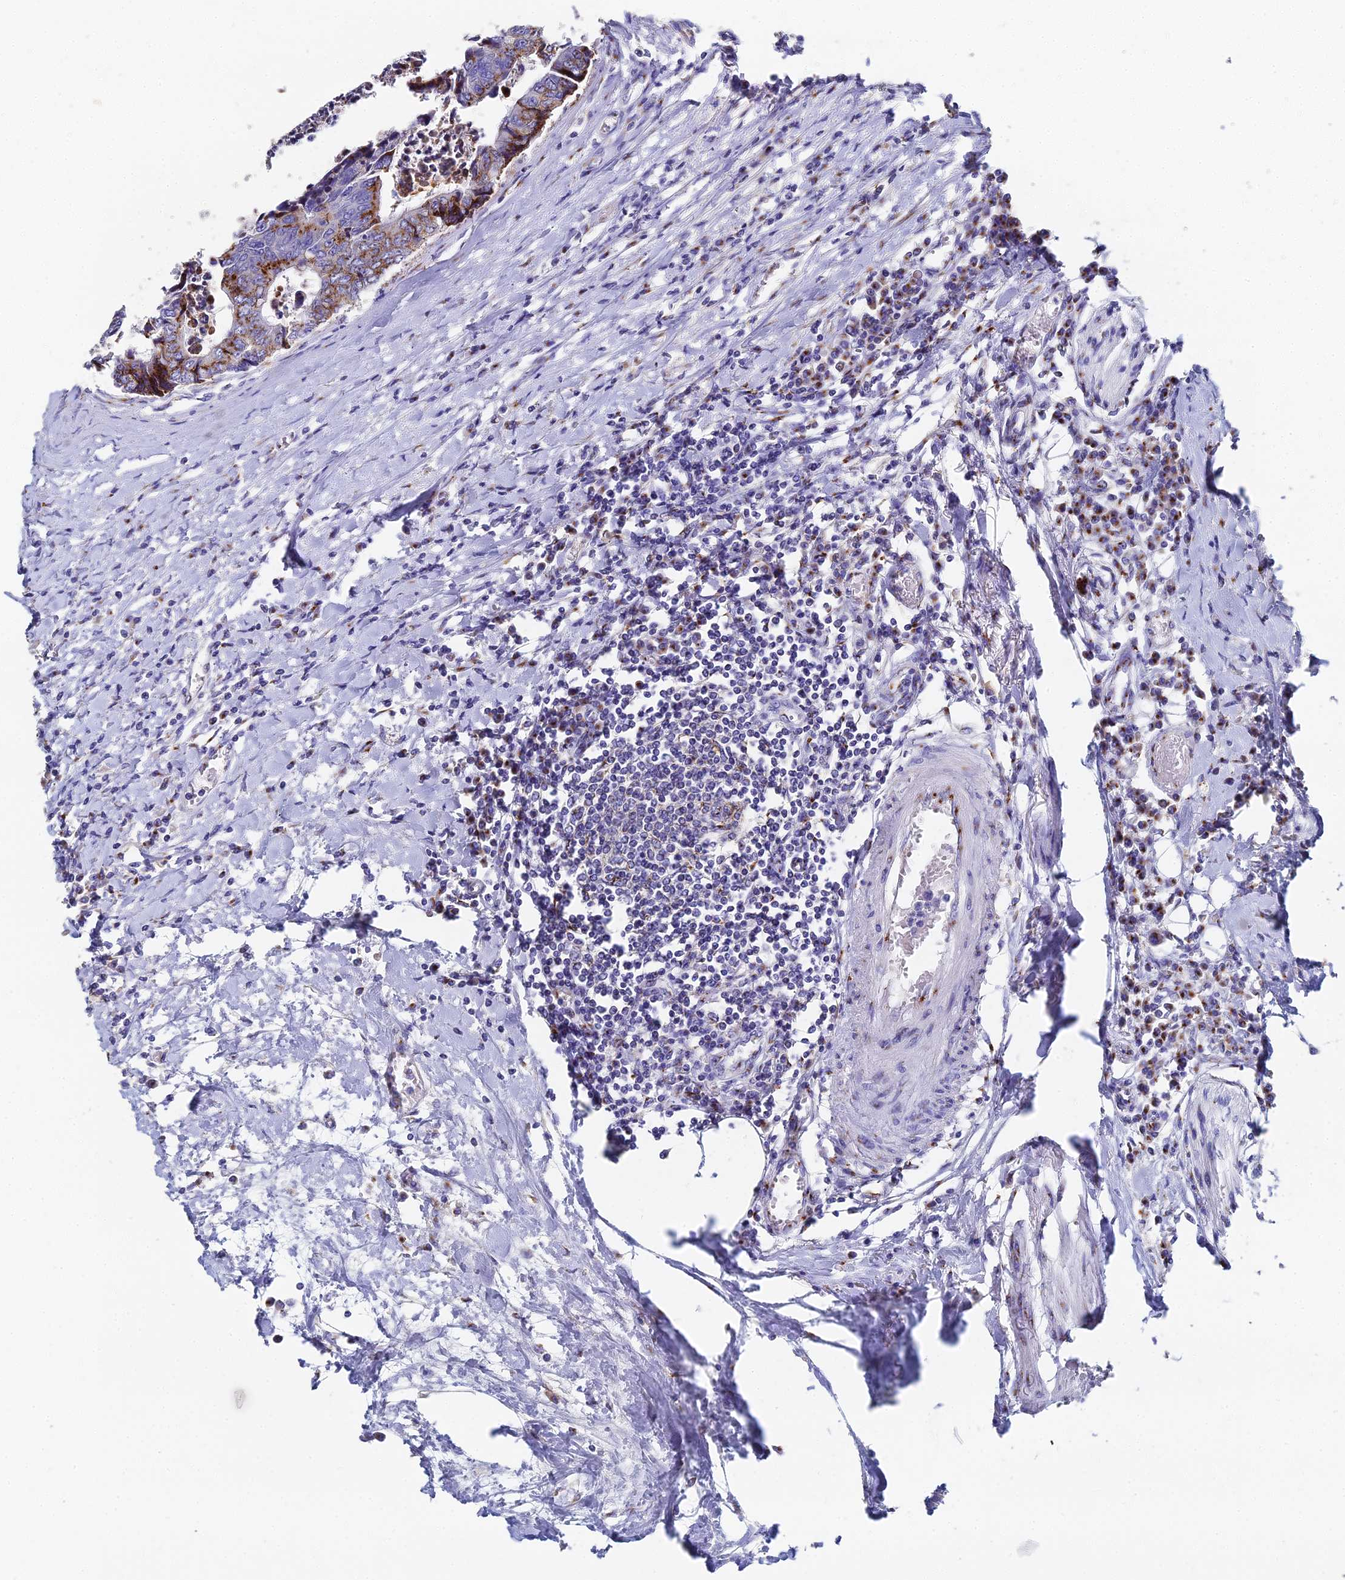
{"staining": {"intensity": "moderate", "quantity": "25%-75%", "location": "cytoplasmic/membranous"}, "tissue": "colorectal cancer", "cell_type": "Tumor cells", "image_type": "cancer", "snomed": [{"axis": "morphology", "description": "Adenocarcinoma, NOS"}, {"axis": "topography", "description": "Rectum"}], "caption": "Immunohistochemistry (DAB (3,3'-diaminobenzidine)) staining of human adenocarcinoma (colorectal) shows moderate cytoplasmic/membranous protein positivity in approximately 25%-75% of tumor cells. The staining is performed using DAB brown chromogen to label protein expression. The nuclei are counter-stained blue using hematoxylin.", "gene": "ENSG00000268674", "patient": {"sex": "male", "age": 84}}